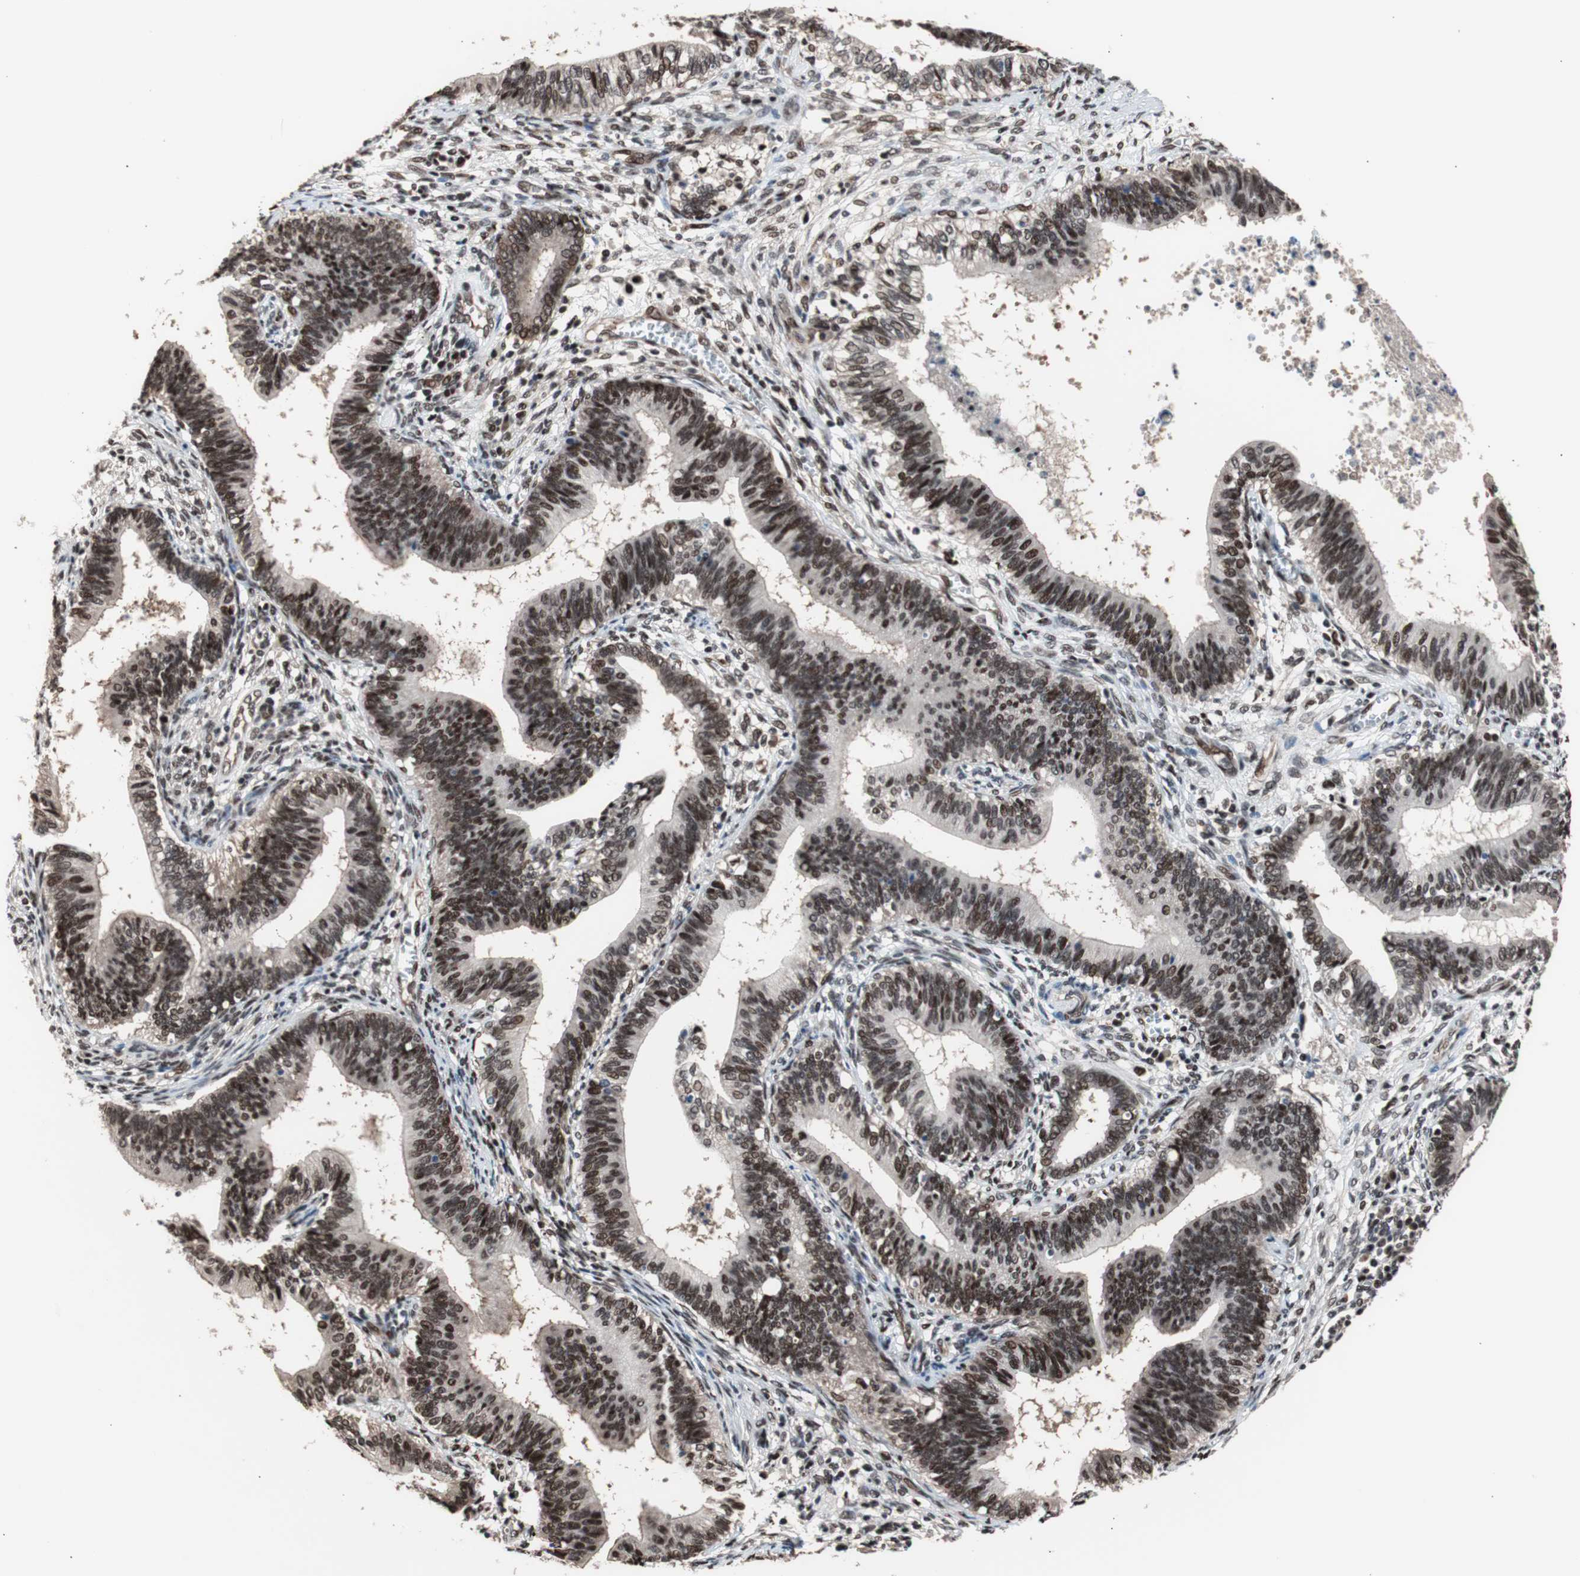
{"staining": {"intensity": "strong", "quantity": ">75%", "location": "cytoplasmic/membranous,nuclear"}, "tissue": "cervical cancer", "cell_type": "Tumor cells", "image_type": "cancer", "snomed": [{"axis": "morphology", "description": "Adenocarcinoma, NOS"}, {"axis": "topography", "description": "Cervix"}], "caption": "Human adenocarcinoma (cervical) stained for a protein (brown) shows strong cytoplasmic/membranous and nuclear positive staining in approximately >75% of tumor cells.", "gene": "POGZ", "patient": {"sex": "female", "age": 44}}